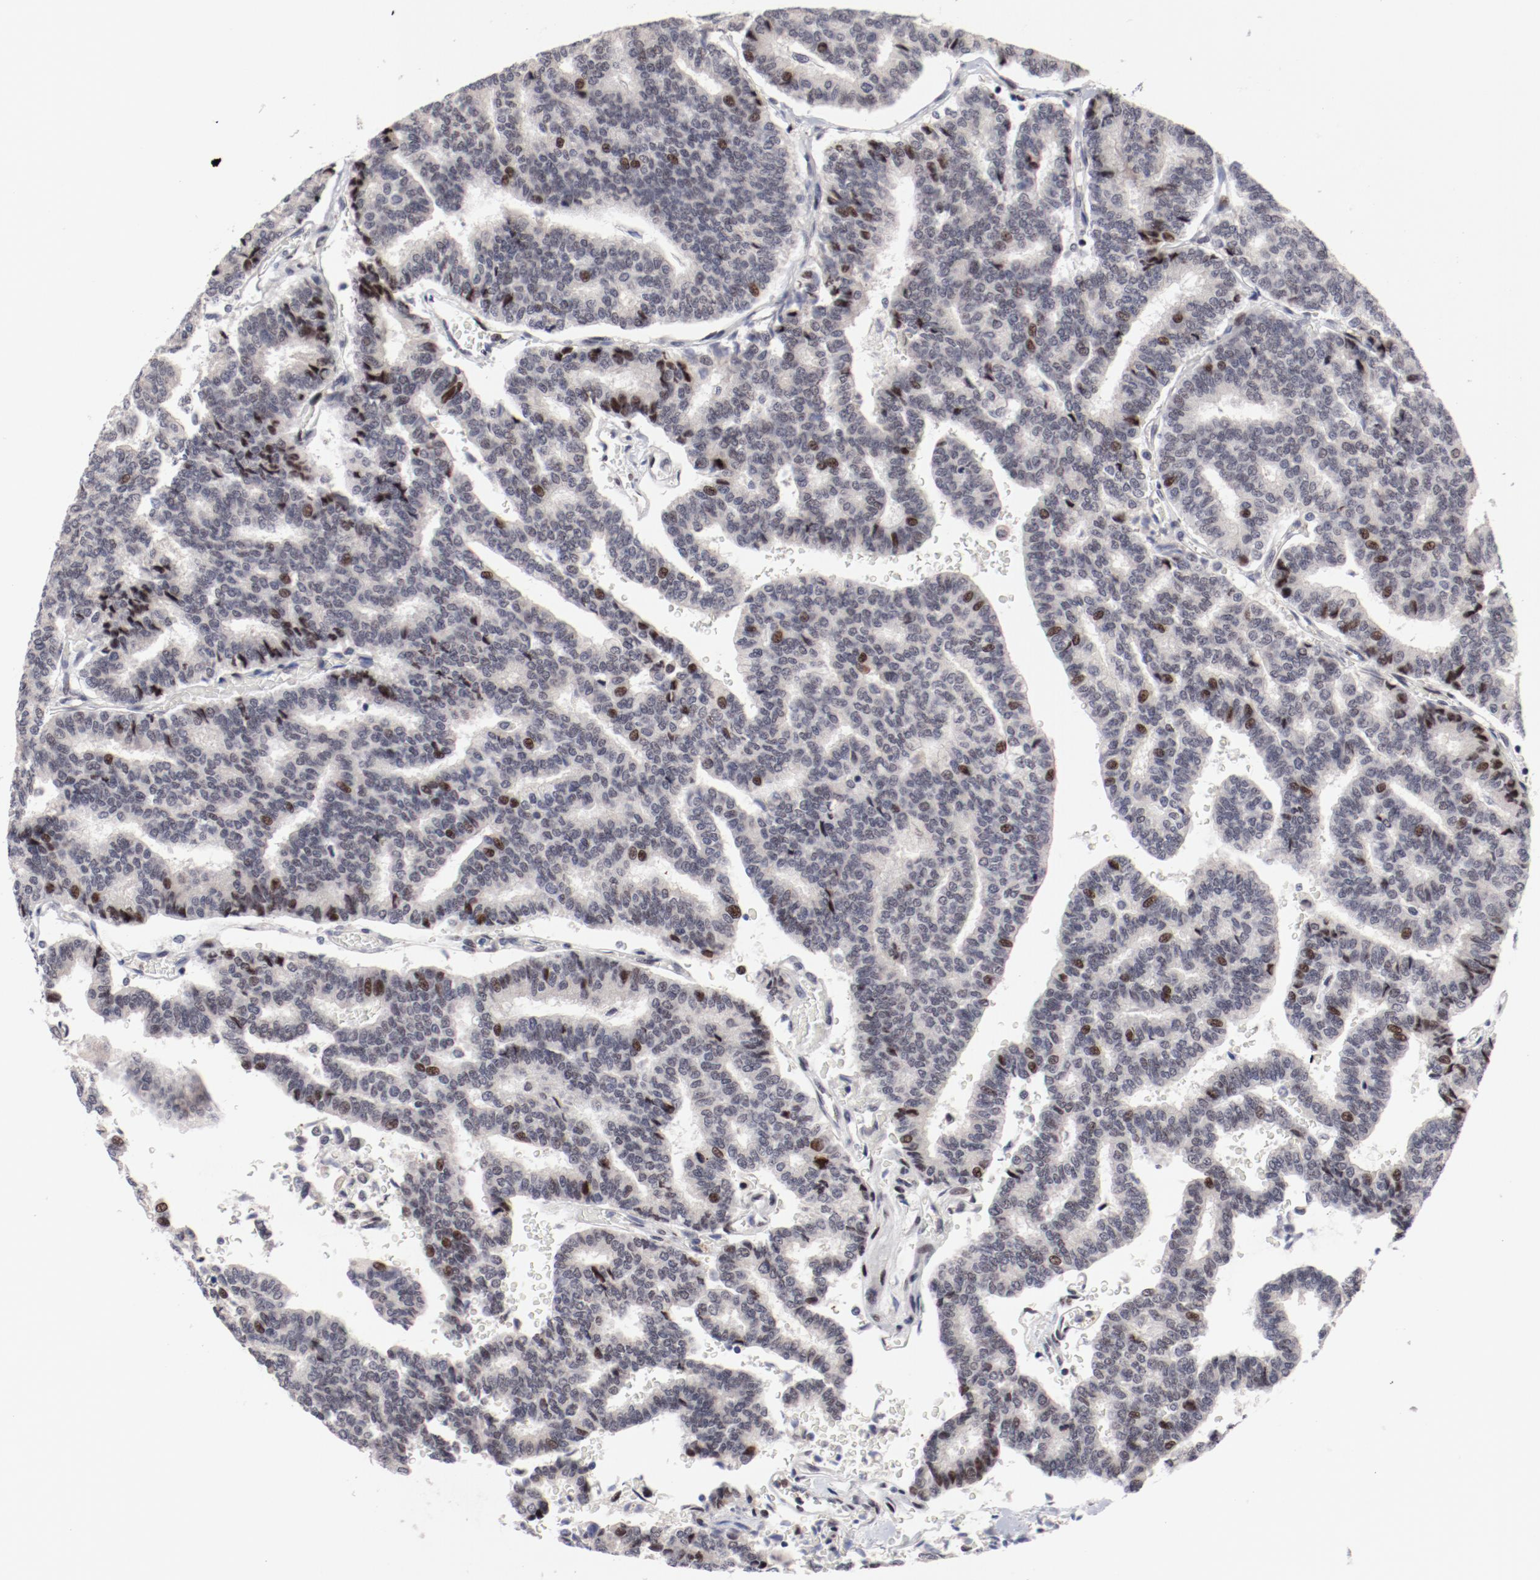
{"staining": {"intensity": "weak", "quantity": "<25%", "location": "nuclear"}, "tissue": "thyroid cancer", "cell_type": "Tumor cells", "image_type": "cancer", "snomed": [{"axis": "morphology", "description": "Papillary adenocarcinoma, NOS"}, {"axis": "topography", "description": "Thyroid gland"}], "caption": "Protein analysis of thyroid cancer reveals no significant positivity in tumor cells. Nuclei are stained in blue.", "gene": "FSCB", "patient": {"sex": "female", "age": 35}}